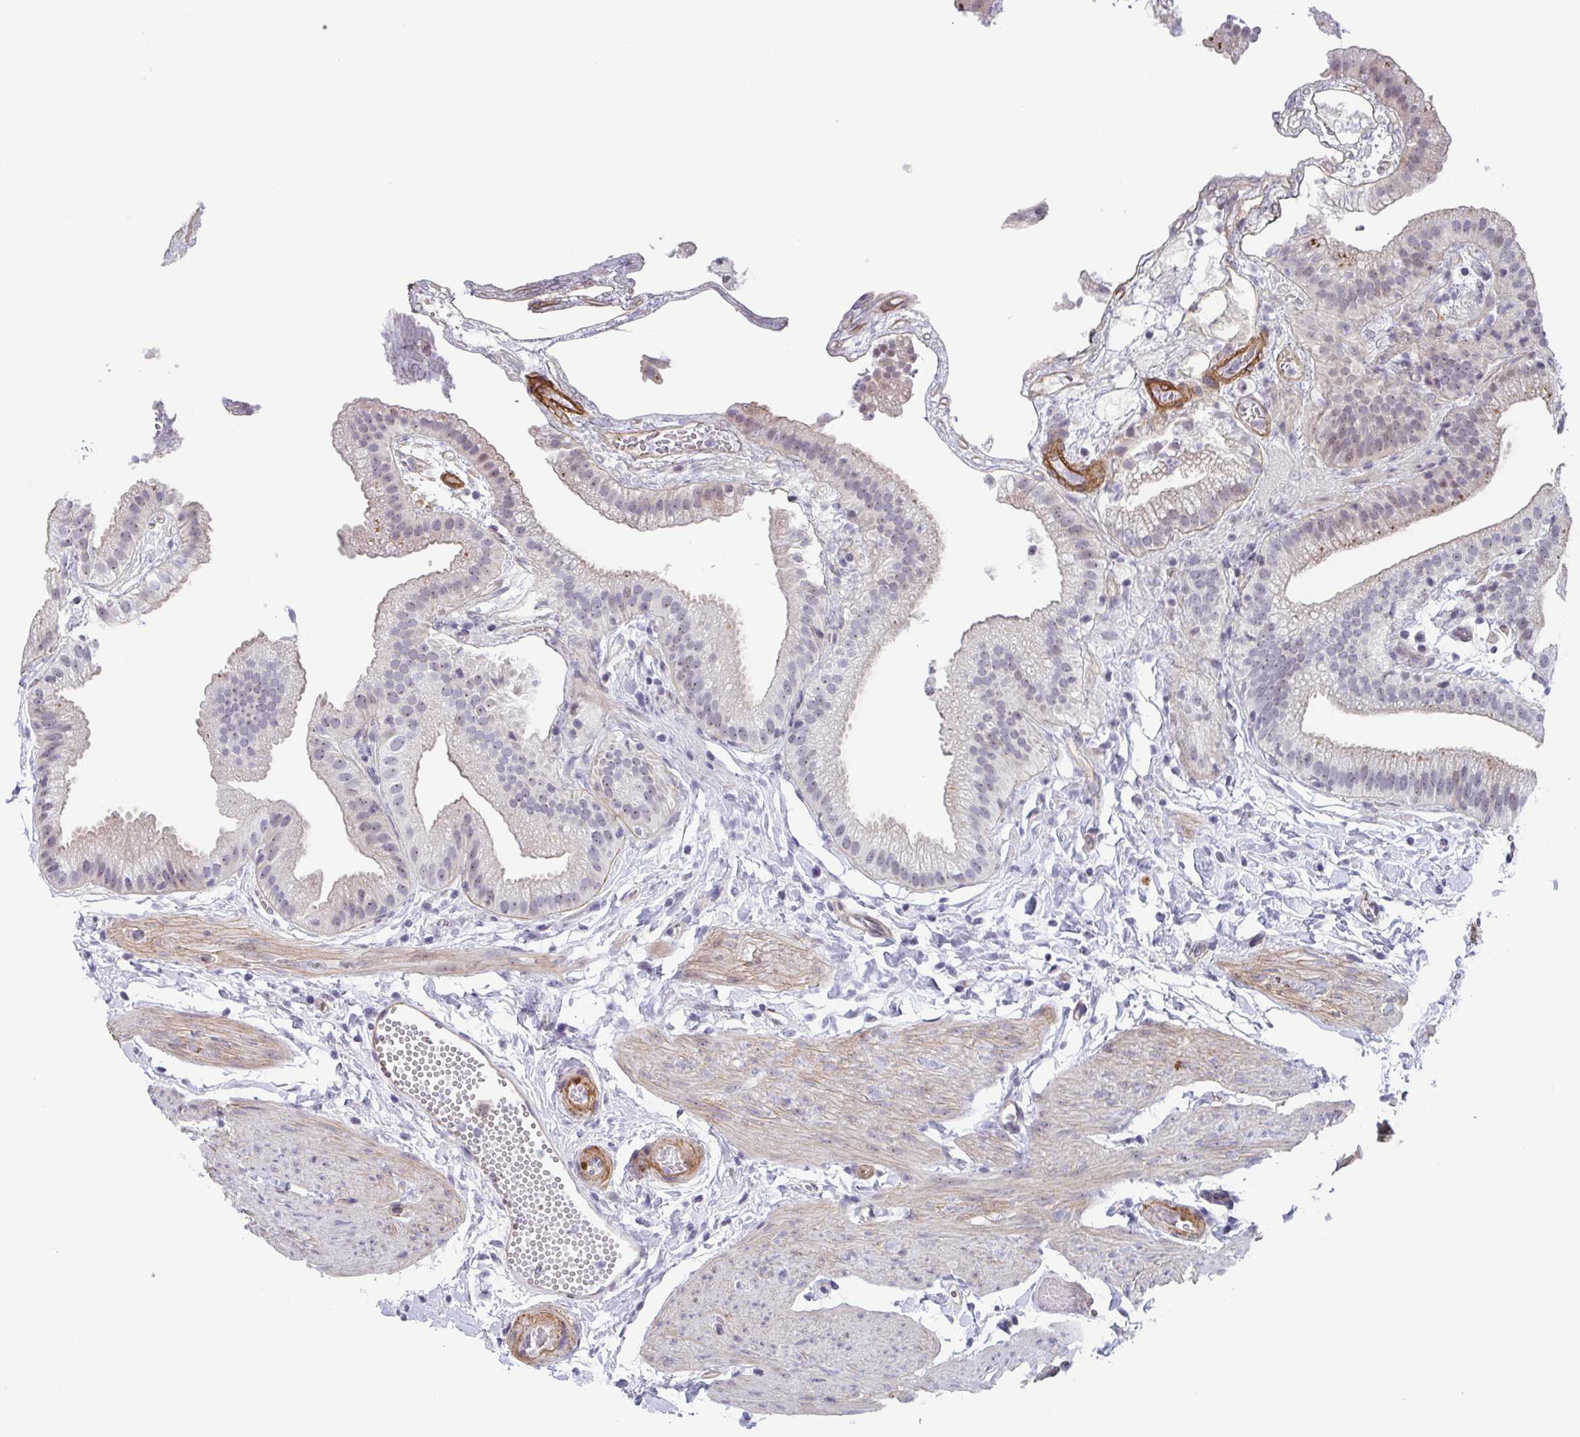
{"staining": {"intensity": "strong", "quantity": "<25%", "location": "cytoplasmic/membranous"}, "tissue": "gallbladder", "cell_type": "Glandular cells", "image_type": "normal", "snomed": [{"axis": "morphology", "description": "Normal tissue, NOS"}, {"axis": "topography", "description": "Gallbladder"}], "caption": "Immunohistochemical staining of benign gallbladder exhibits strong cytoplasmic/membranous protein expression in about <25% of glandular cells.", "gene": "EXOSC7", "patient": {"sex": "female", "age": 63}}